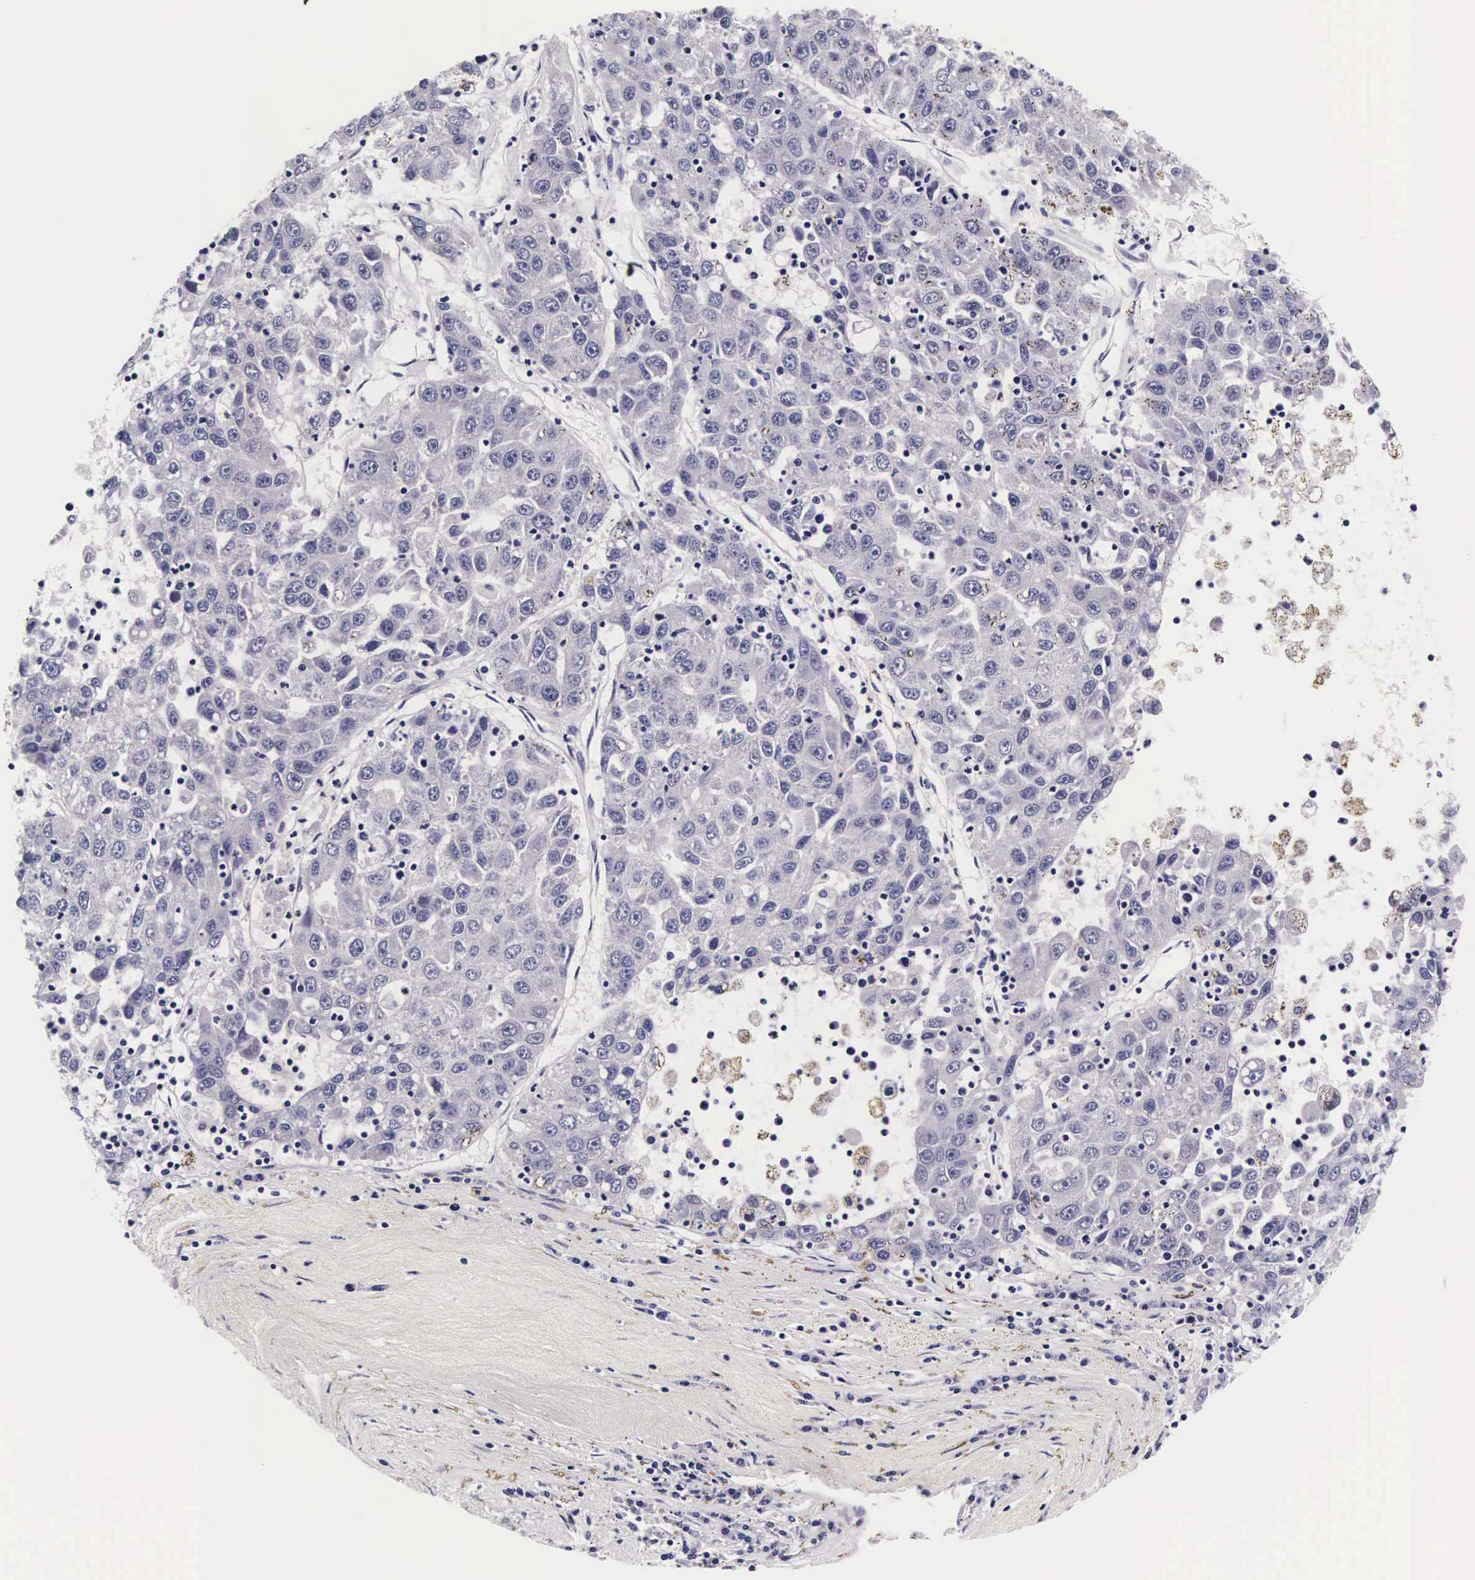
{"staining": {"intensity": "negative", "quantity": "none", "location": "none"}, "tissue": "liver cancer", "cell_type": "Tumor cells", "image_type": "cancer", "snomed": [{"axis": "morphology", "description": "Carcinoma, Hepatocellular, NOS"}, {"axis": "topography", "description": "Liver"}], "caption": "Immunohistochemical staining of liver cancer (hepatocellular carcinoma) displays no significant staining in tumor cells.", "gene": "UPRT", "patient": {"sex": "male", "age": 49}}